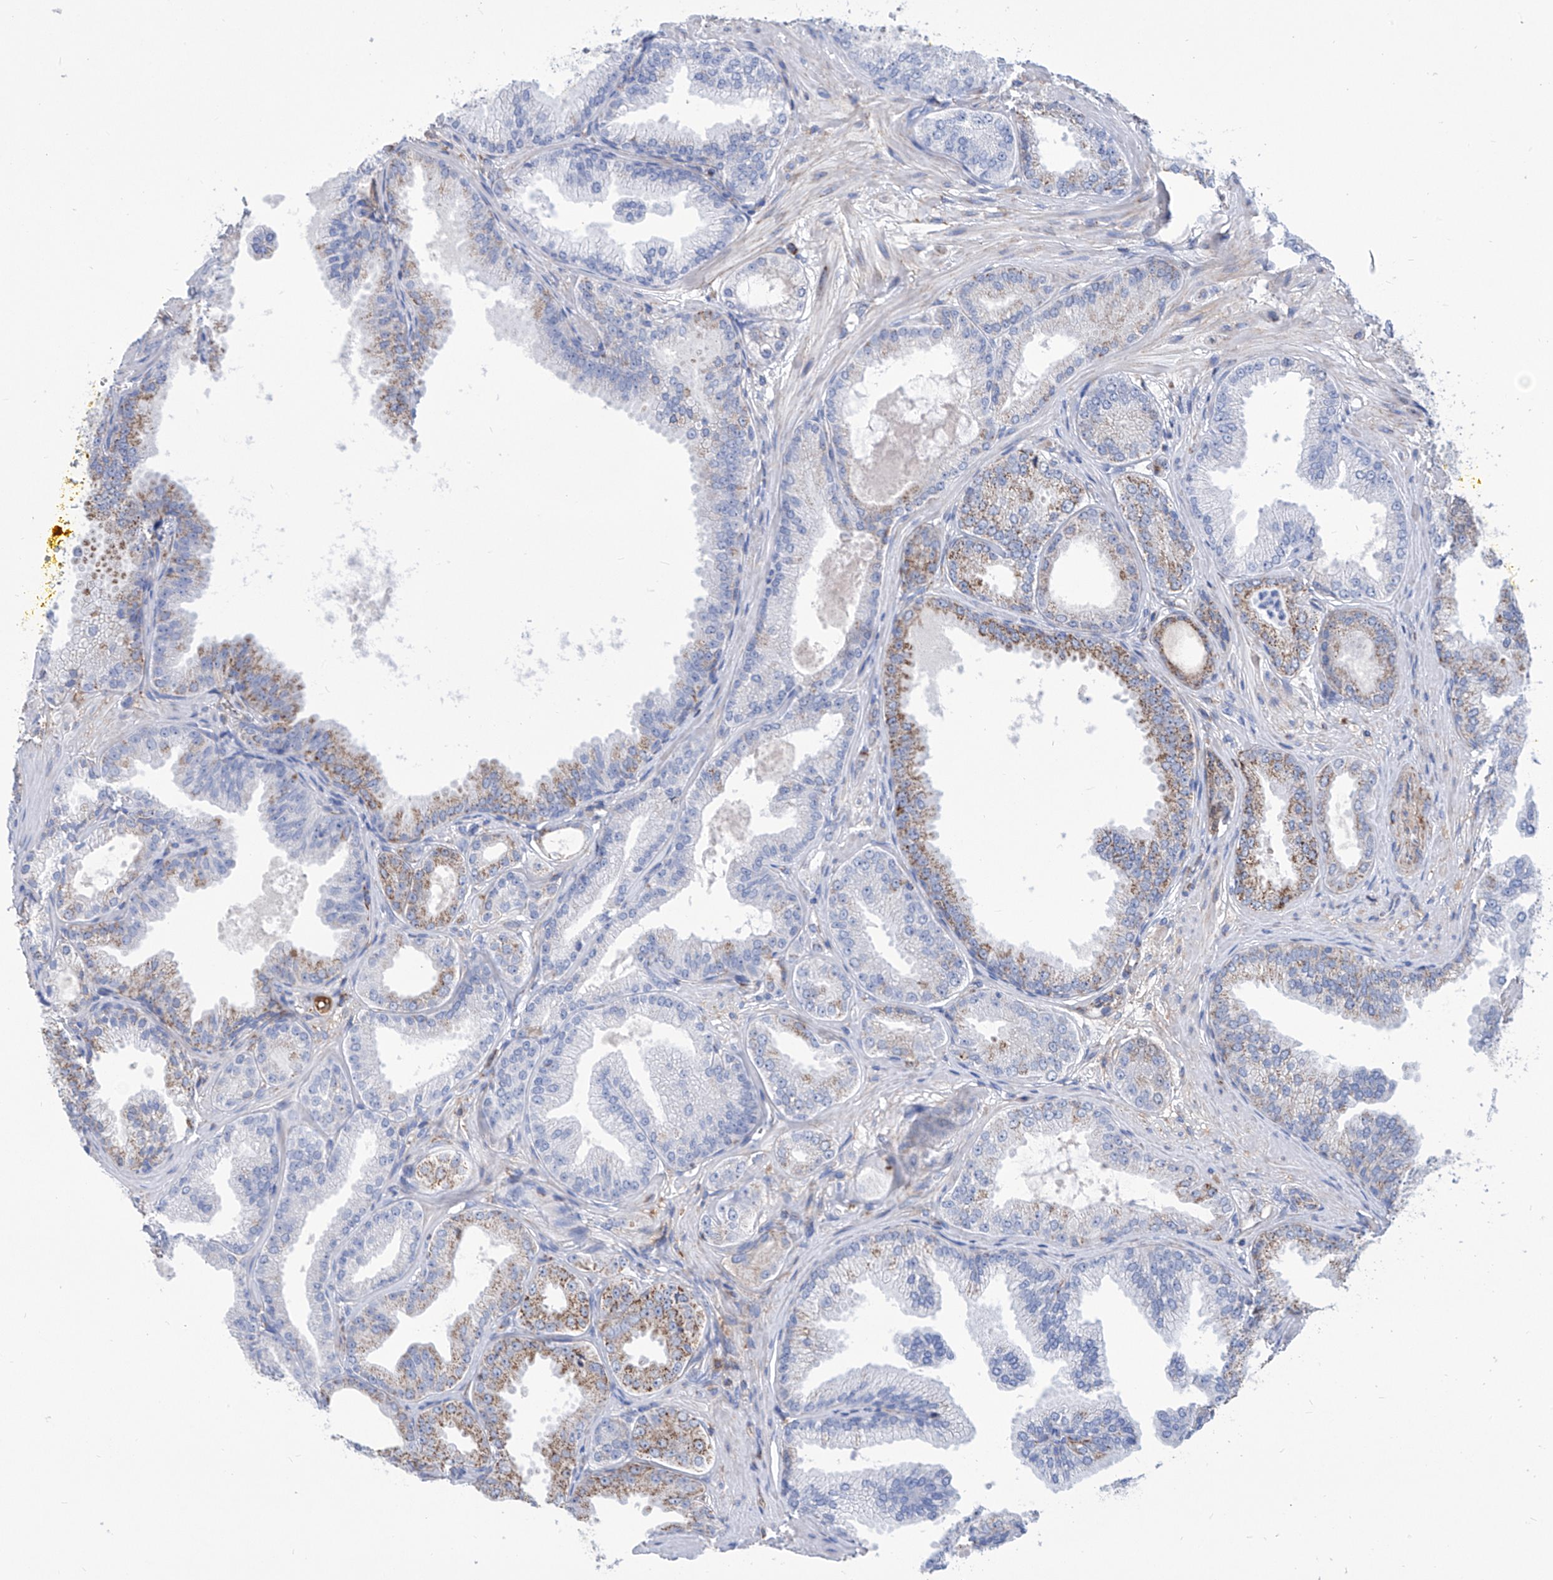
{"staining": {"intensity": "moderate", "quantity": "<25%", "location": "cytoplasmic/membranous"}, "tissue": "prostate cancer", "cell_type": "Tumor cells", "image_type": "cancer", "snomed": [{"axis": "morphology", "description": "Adenocarcinoma, Low grade"}, {"axis": "topography", "description": "Prostate"}], "caption": "Tumor cells show low levels of moderate cytoplasmic/membranous staining in about <25% of cells in human prostate cancer (adenocarcinoma (low-grade)).", "gene": "SRBD1", "patient": {"sex": "male", "age": 63}}